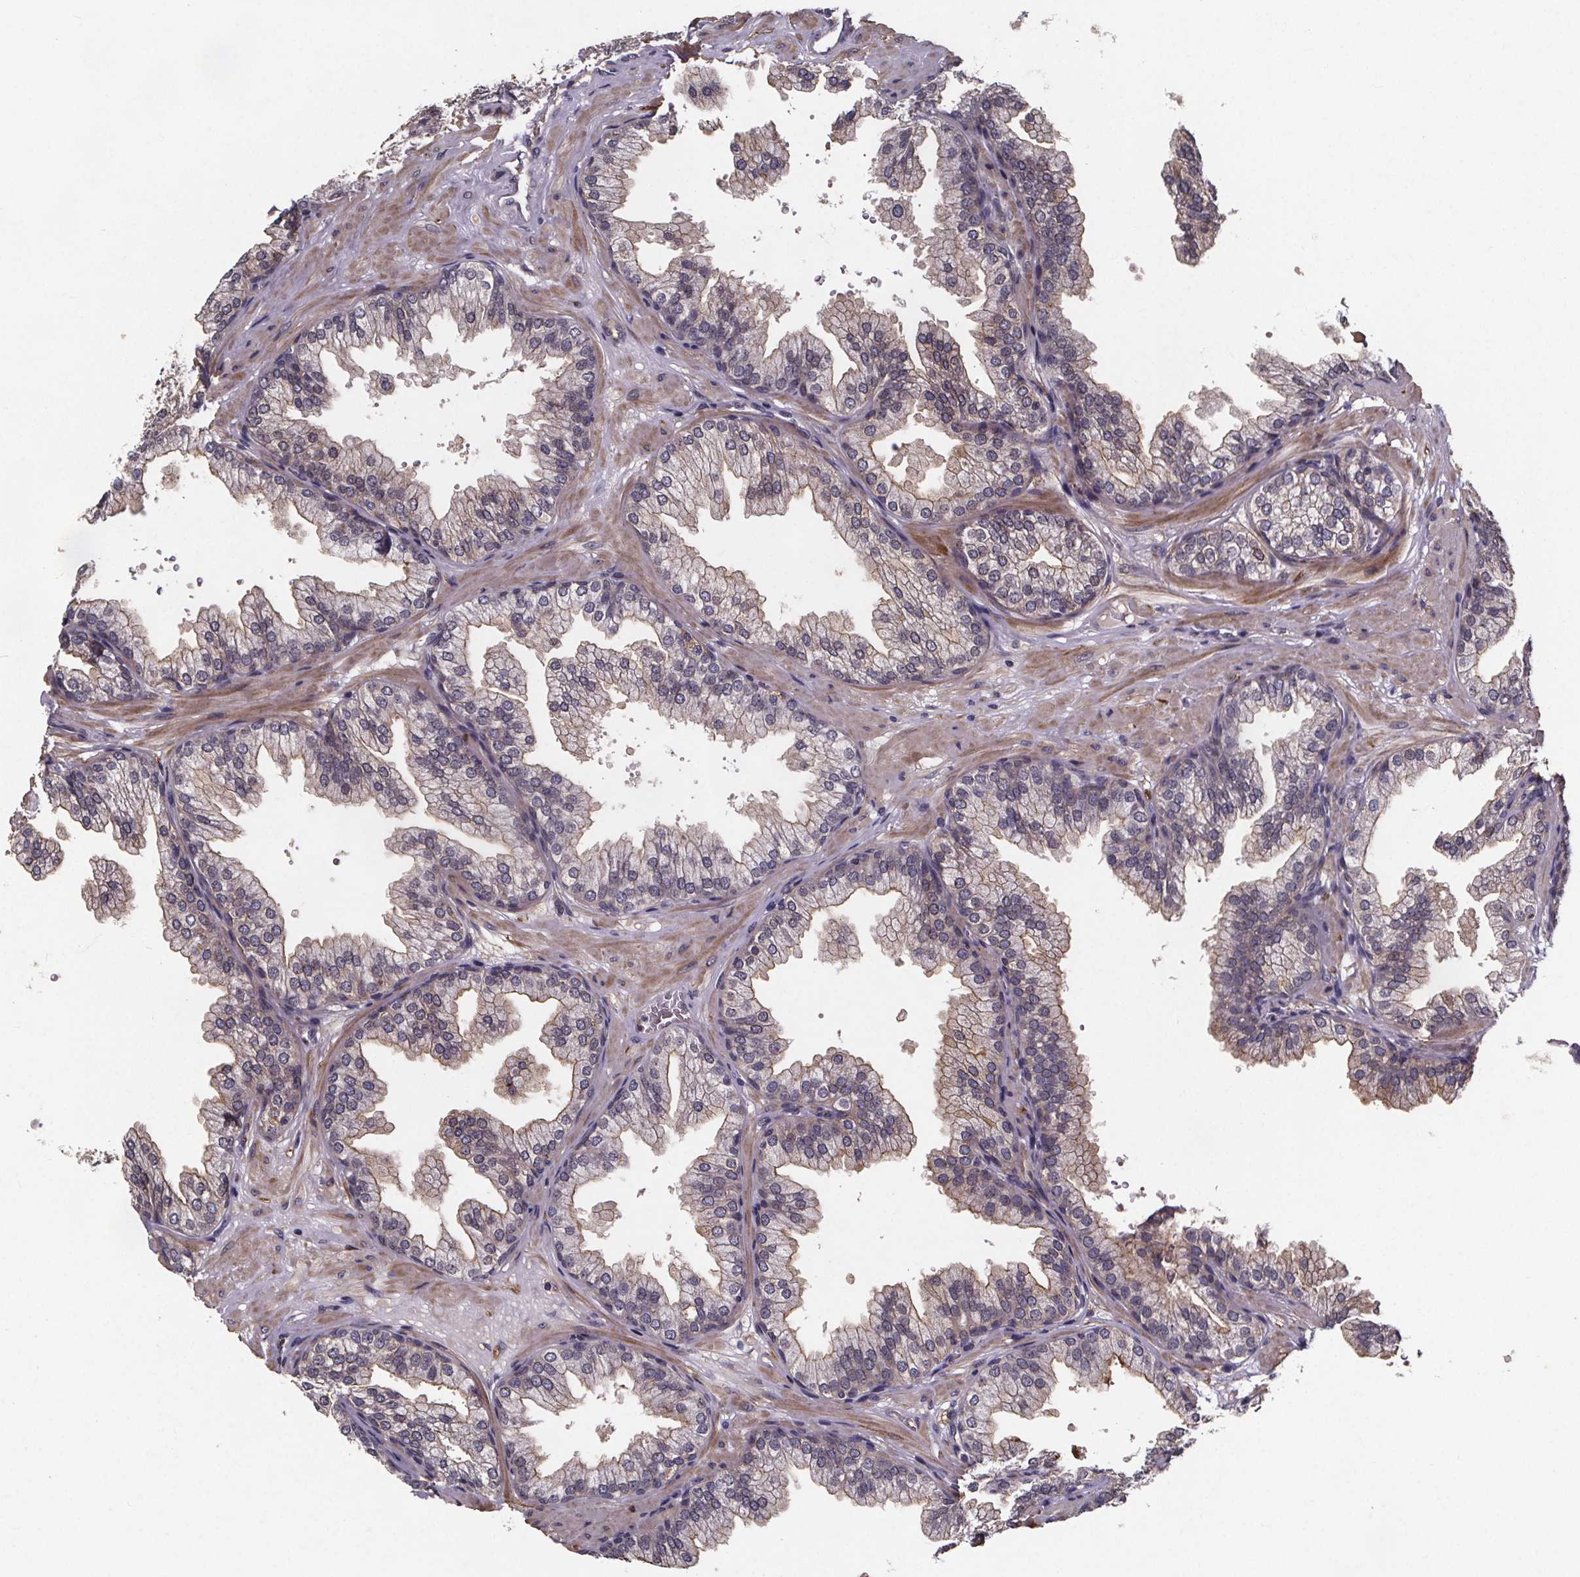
{"staining": {"intensity": "weak", "quantity": "<25%", "location": "cytoplasmic/membranous"}, "tissue": "prostate", "cell_type": "Glandular cells", "image_type": "normal", "snomed": [{"axis": "morphology", "description": "Normal tissue, NOS"}, {"axis": "topography", "description": "Prostate"}], "caption": "The photomicrograph displays no significant expression in glandular cells of prostate.", "gene": "FASTKD3", "patient": {"sex": "male", "age": 37}}